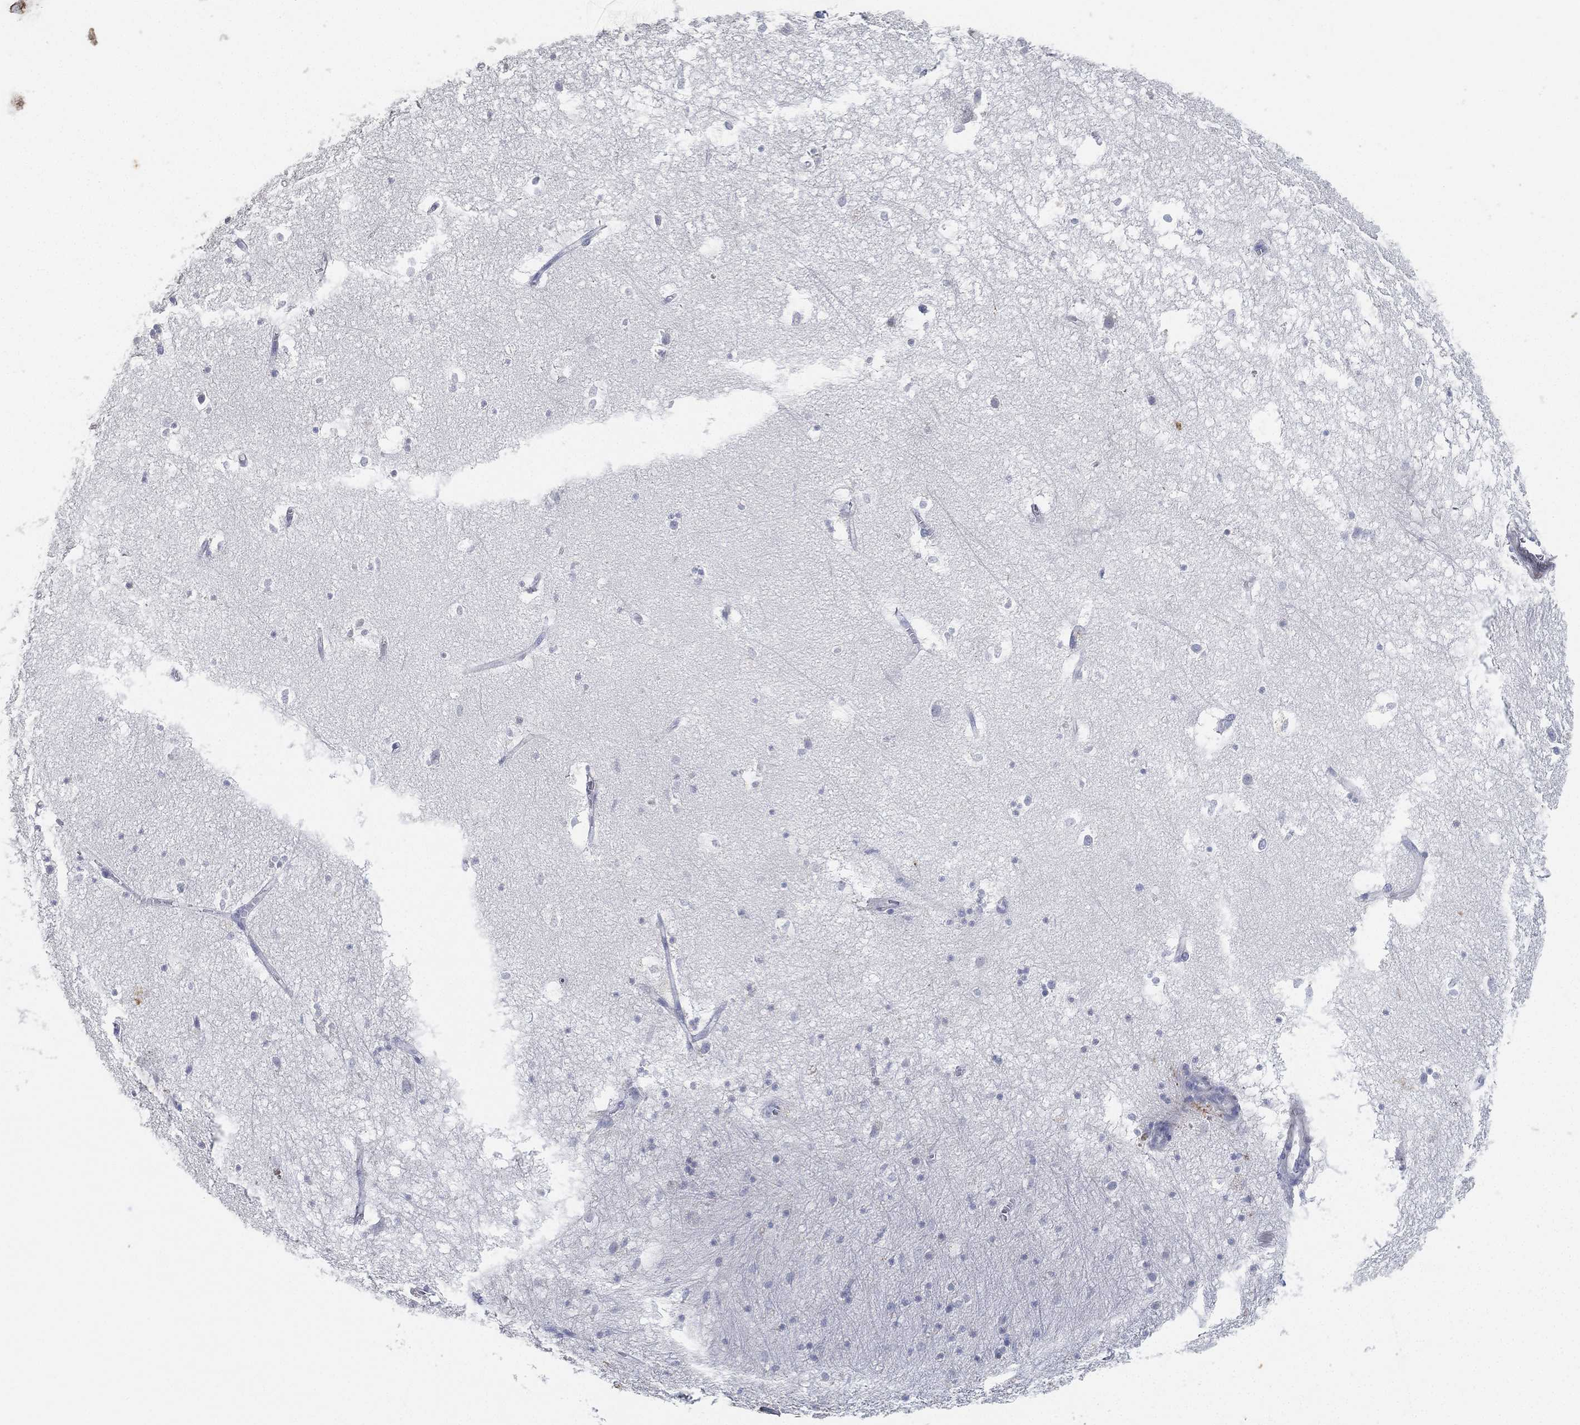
{"staining": {"intensity": "negative", "quantity": "none", "location": "none"}, "tissue": "hippocampus", "cell_type": "Glial cells", "image_type": "normal", "snomed": [{"axis": "morphology", "description": "Normal tissue, NOS"}, {"axis": "topography", "description": "Hippocampus"}], "caption": "High magnification brightfield microscopy of unremarkable hippocampus stained with DAB (brown) and counterstained with hematoxylin (blue): glial cells show no significant staining. (DAB (3,3'-diaminobenzidine) IHC, high magnification).", "gene": "FAM187B", "patient": {"sex": "female", "age": 64}}